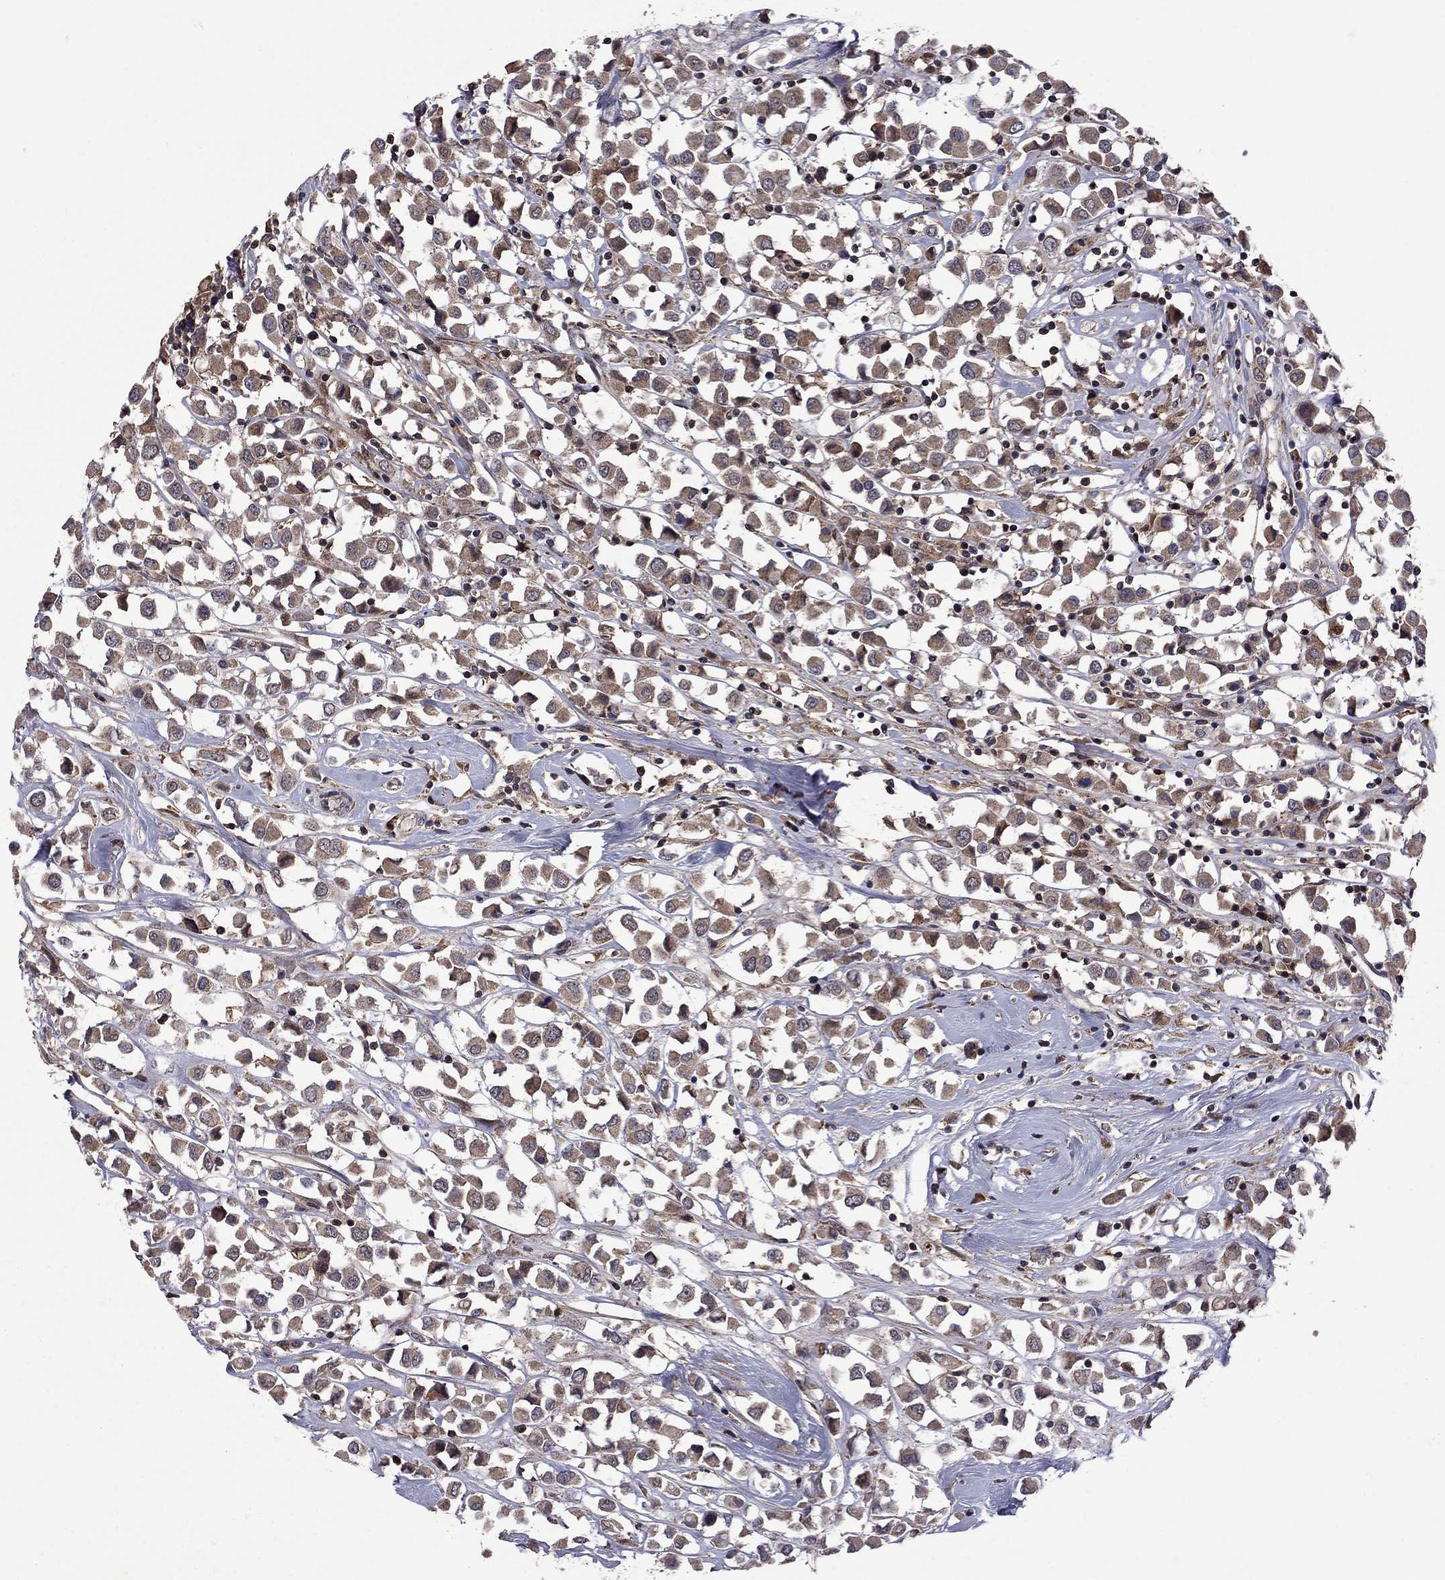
{"staining": {"intensity": "moderate", "quantity": ">75%", "location": "cytoplasmic/membranous"}, "tissue": "breast cancer", "cell_type": "Tumor cells", "image_type": "cancer", "snomed": [{"axis": "morphology", "description": "Duct carcinoma"}, {"axis": "topography", "description": "Breast"}], "caption": "An image of invasive ductal carcinoma (breast) stained for a protein displays moderate cytoplasmic/membranous brown staining in tumor cells.", "gene": "IPP", "patient": {"sex": "female", "age": 61}}